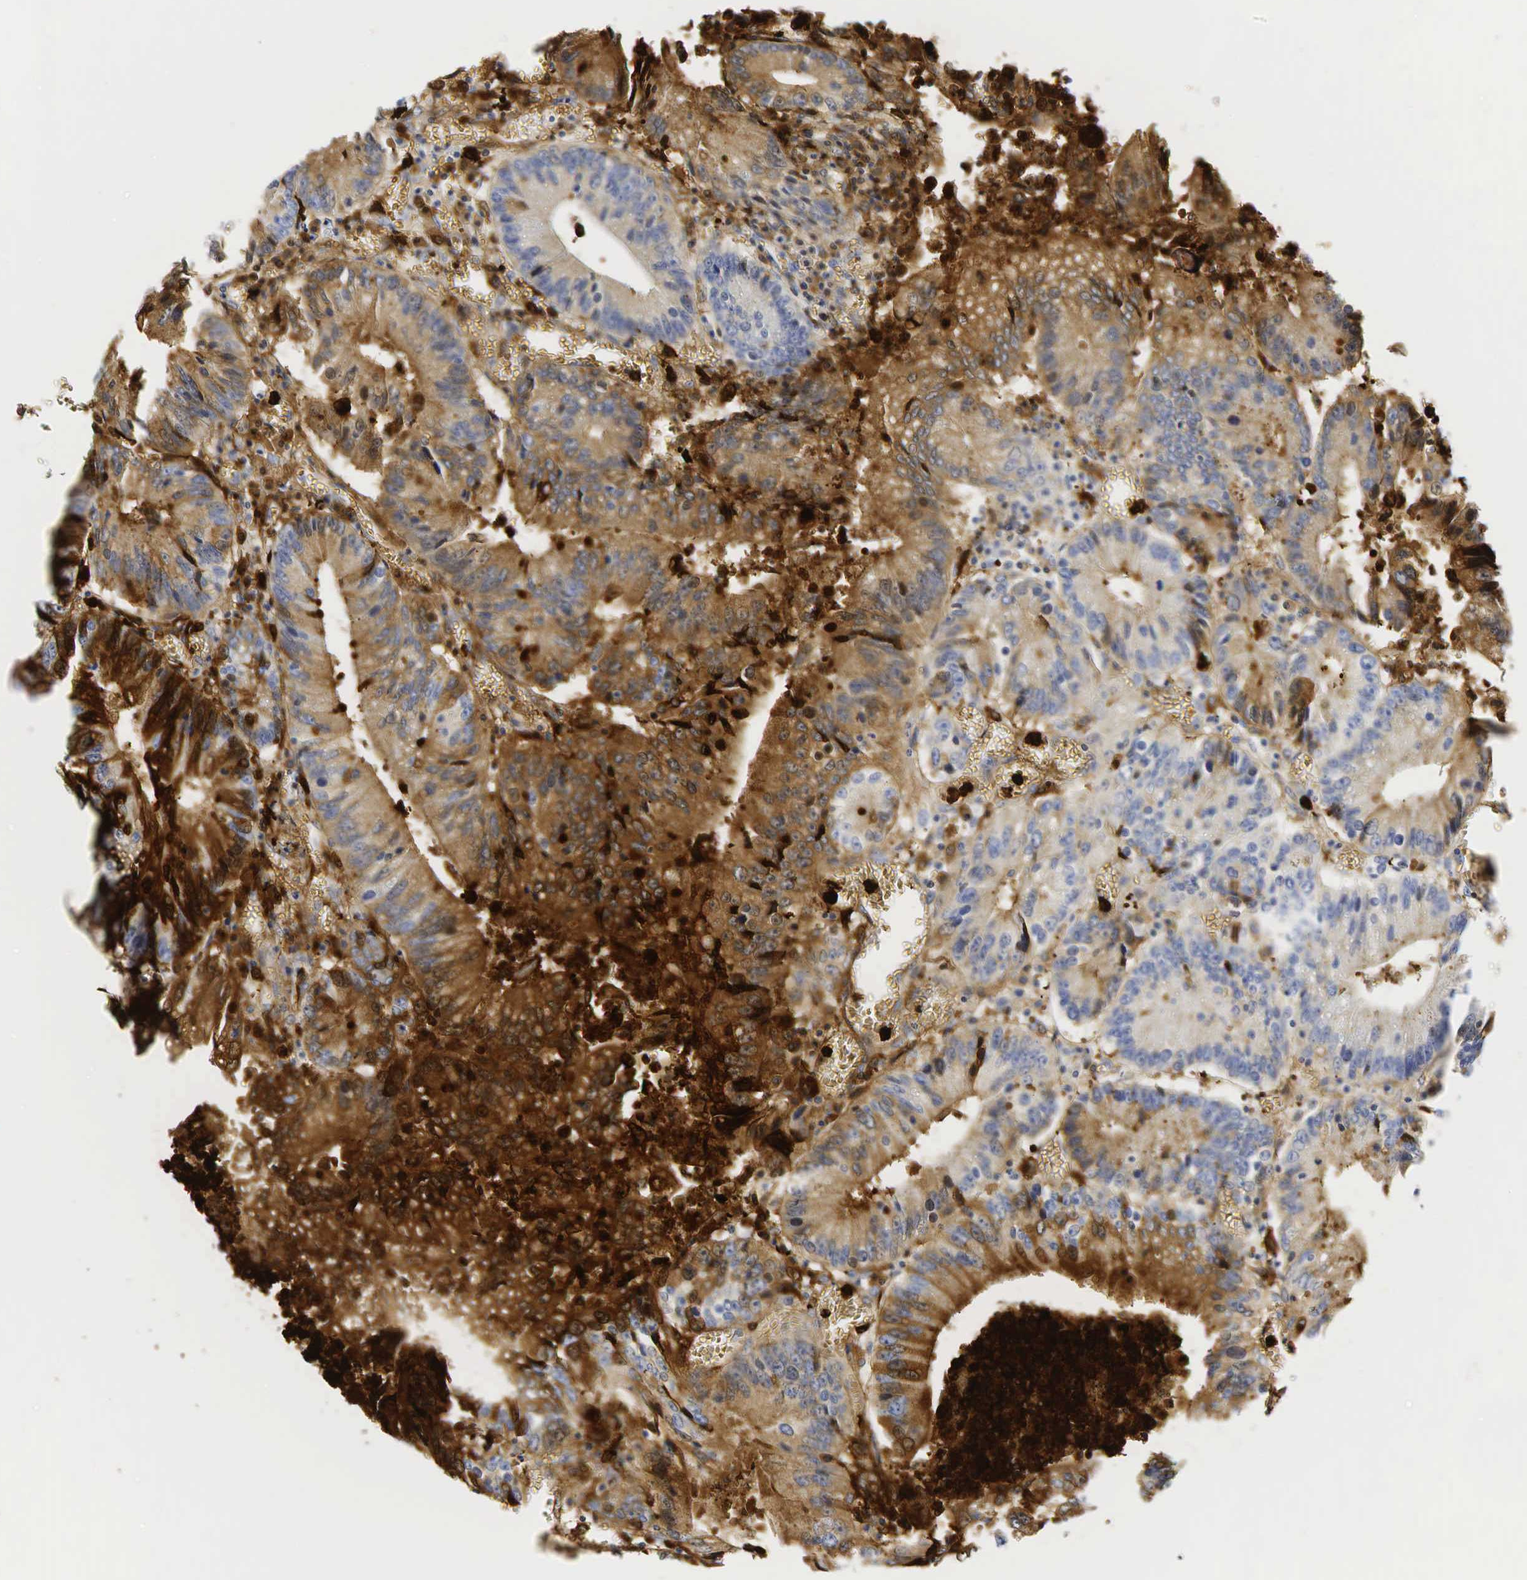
{"staining": {"intensity": "weak", "quantity": "25%-75%", "location": "cytoplasmic/membranous"}, "tissue": "colorectal cancer", "cell_type": "Tumor cells", "image_type": "cancer", "snomed": [{"axis": "morphology", "description": "Adenocarcinoma, NOS"}, {"axis": "topography", "description": "Rectum"}], "caption": "Immunohistochemical staining of human colorectal adenocarcinoma exhibits low levels of weak cytoplasmic/membranous expression in about 25%-75% of tumor cells.", "gene": "LYZ", "patient": {"sex": "female", "age": 81}}